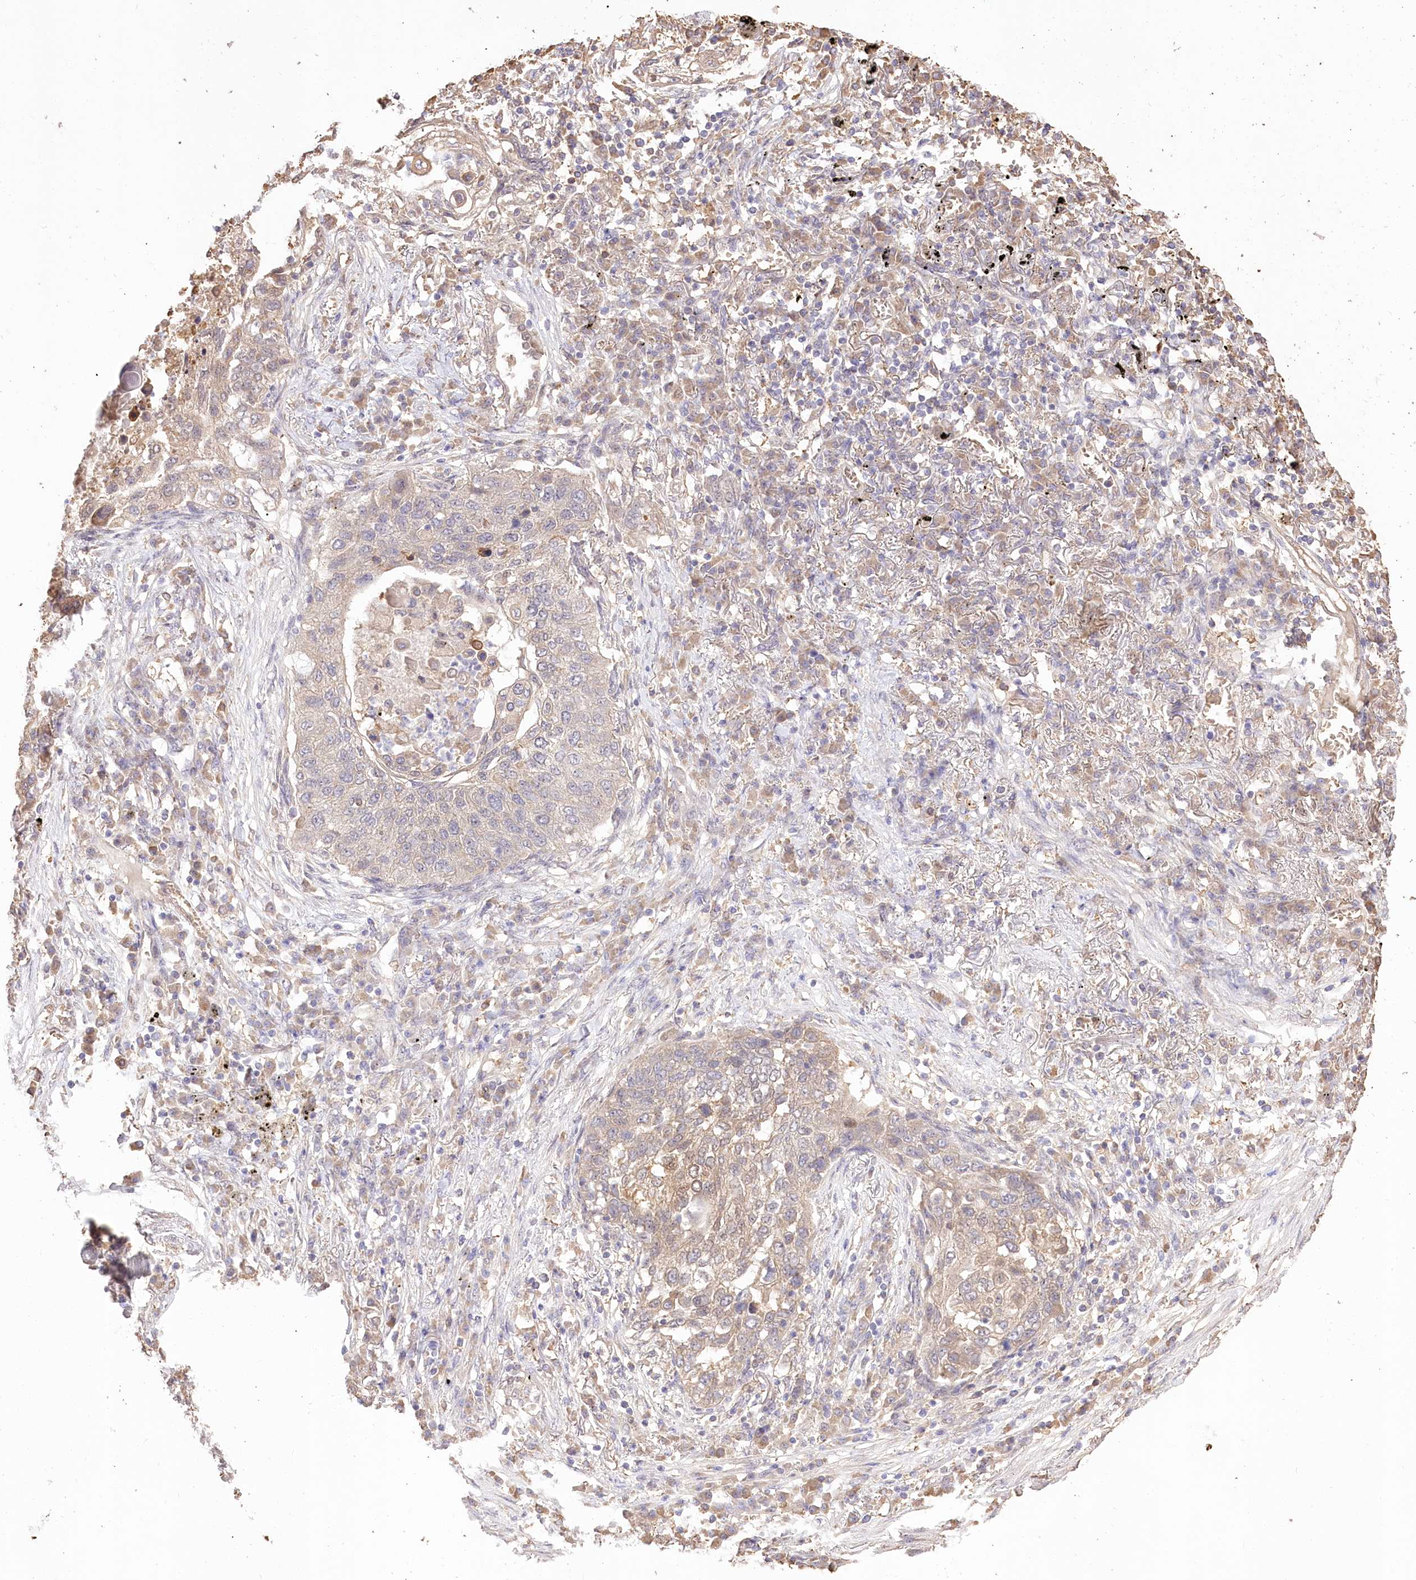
{"staining": {"intensity": "weak", "quantity": "<25%", "location": "cytoplasmic/membranous"}, "tissue": "lung cancer", "cell_type": "Tumor cells", "image_type": "cancer", "snomed": [{"axis": "morphology", "description": "Squamous cell carcinoma, NOS"}, {"axis": "topography", "description": "Lung"}], "caption": "There is no significant staining in tumor cells of lung cancer (squamous cell carcinoma).", "gene": "R3HDM2", "patient": {"sex": "female", "age": 63}}